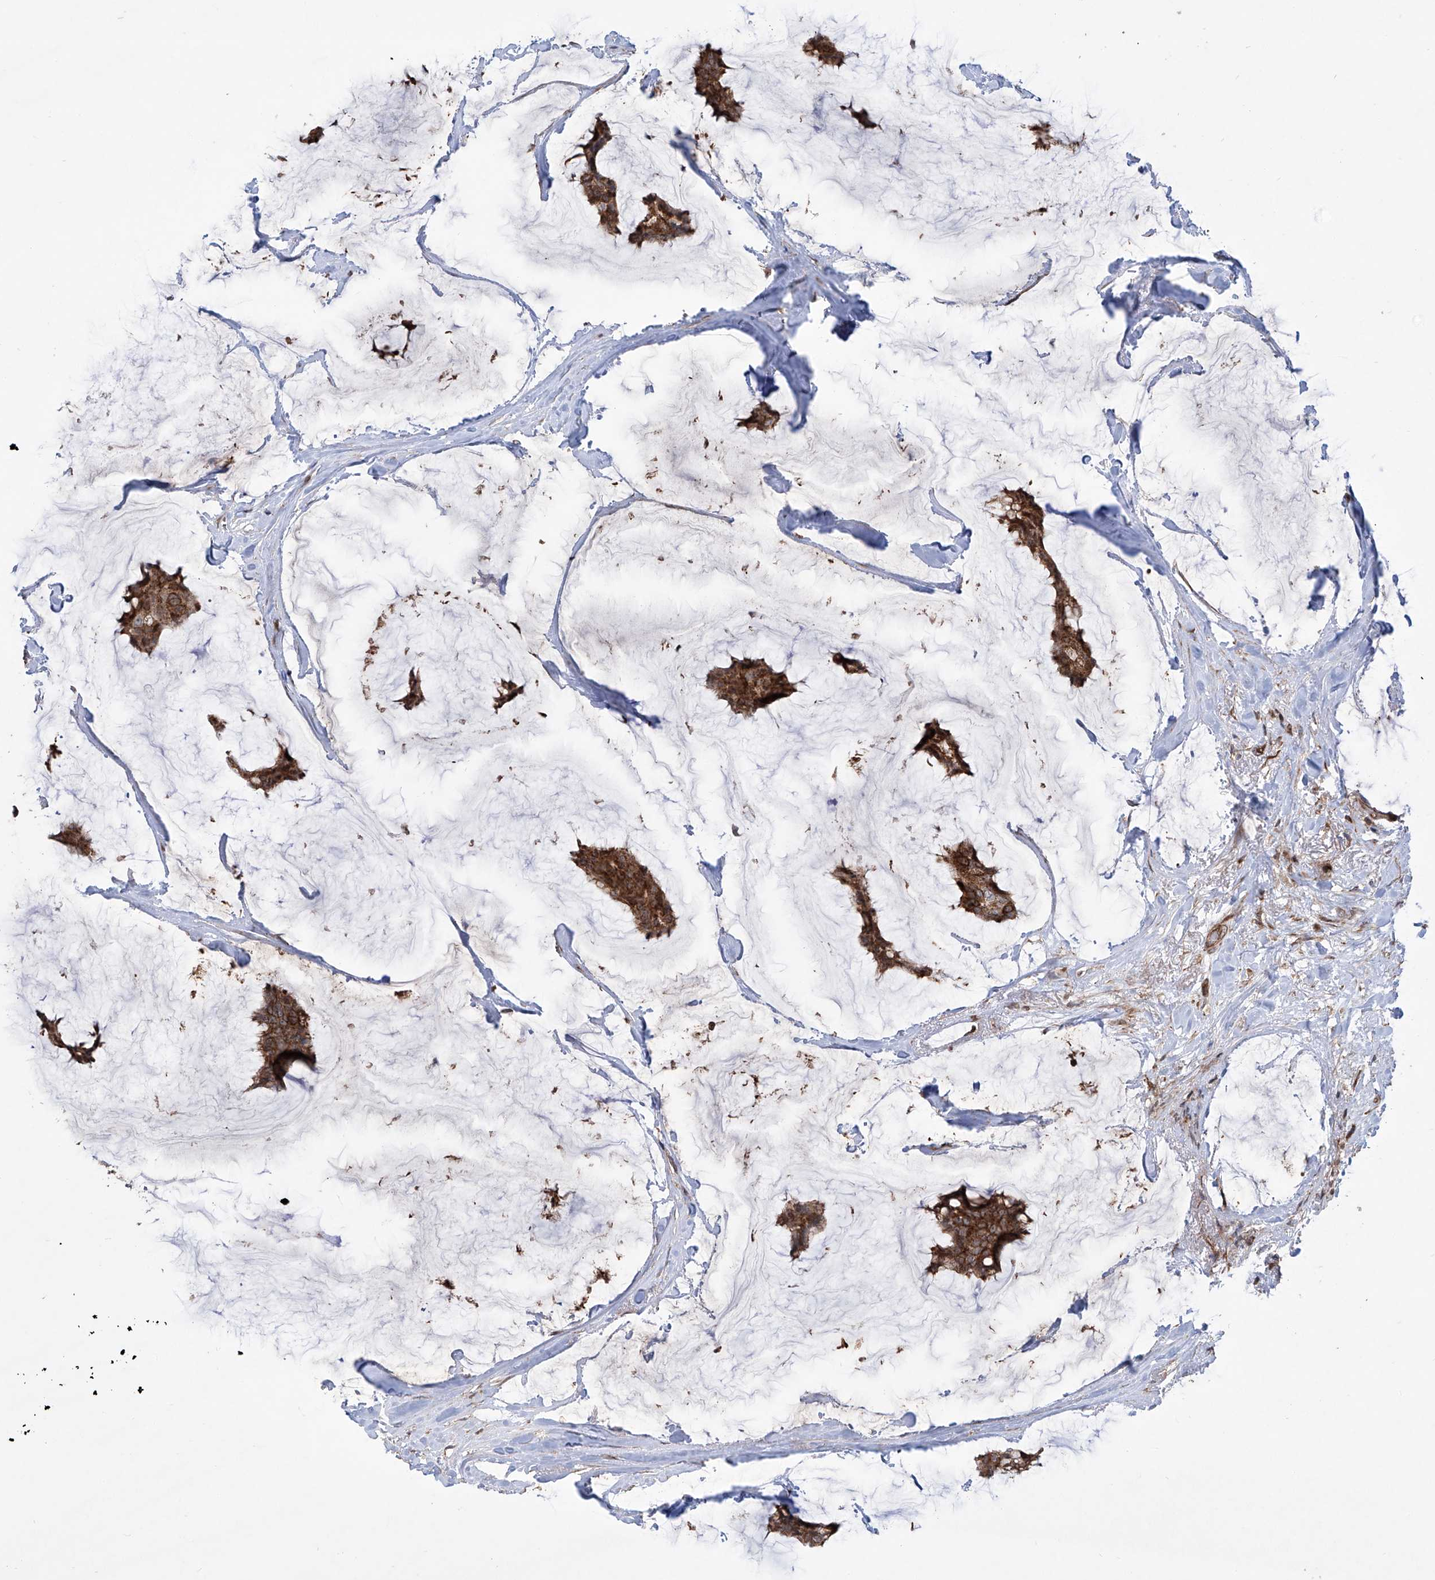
{"staining": {"intensity": "moderate", "quantity": ">75%", "location": "cytoplasmic/membranous"}, "tissue": "breast cancer", "cell_type": "Tumor cells", "image_type": "cancer", "snomed": [{"axis": "morphology", "description": "Duct carcinoma"}, {"axis": "topography", "description": "Breast"}], "caption": "This photomicrograph exhibits immunohistochemistry staining of breast invasive ductal carcinoma, with medium moderate cytoplasmic/membranous staining in about >75% of tumor cells.", "gene": "APAF1", "patient": {"sex": "female", "age": 93}}